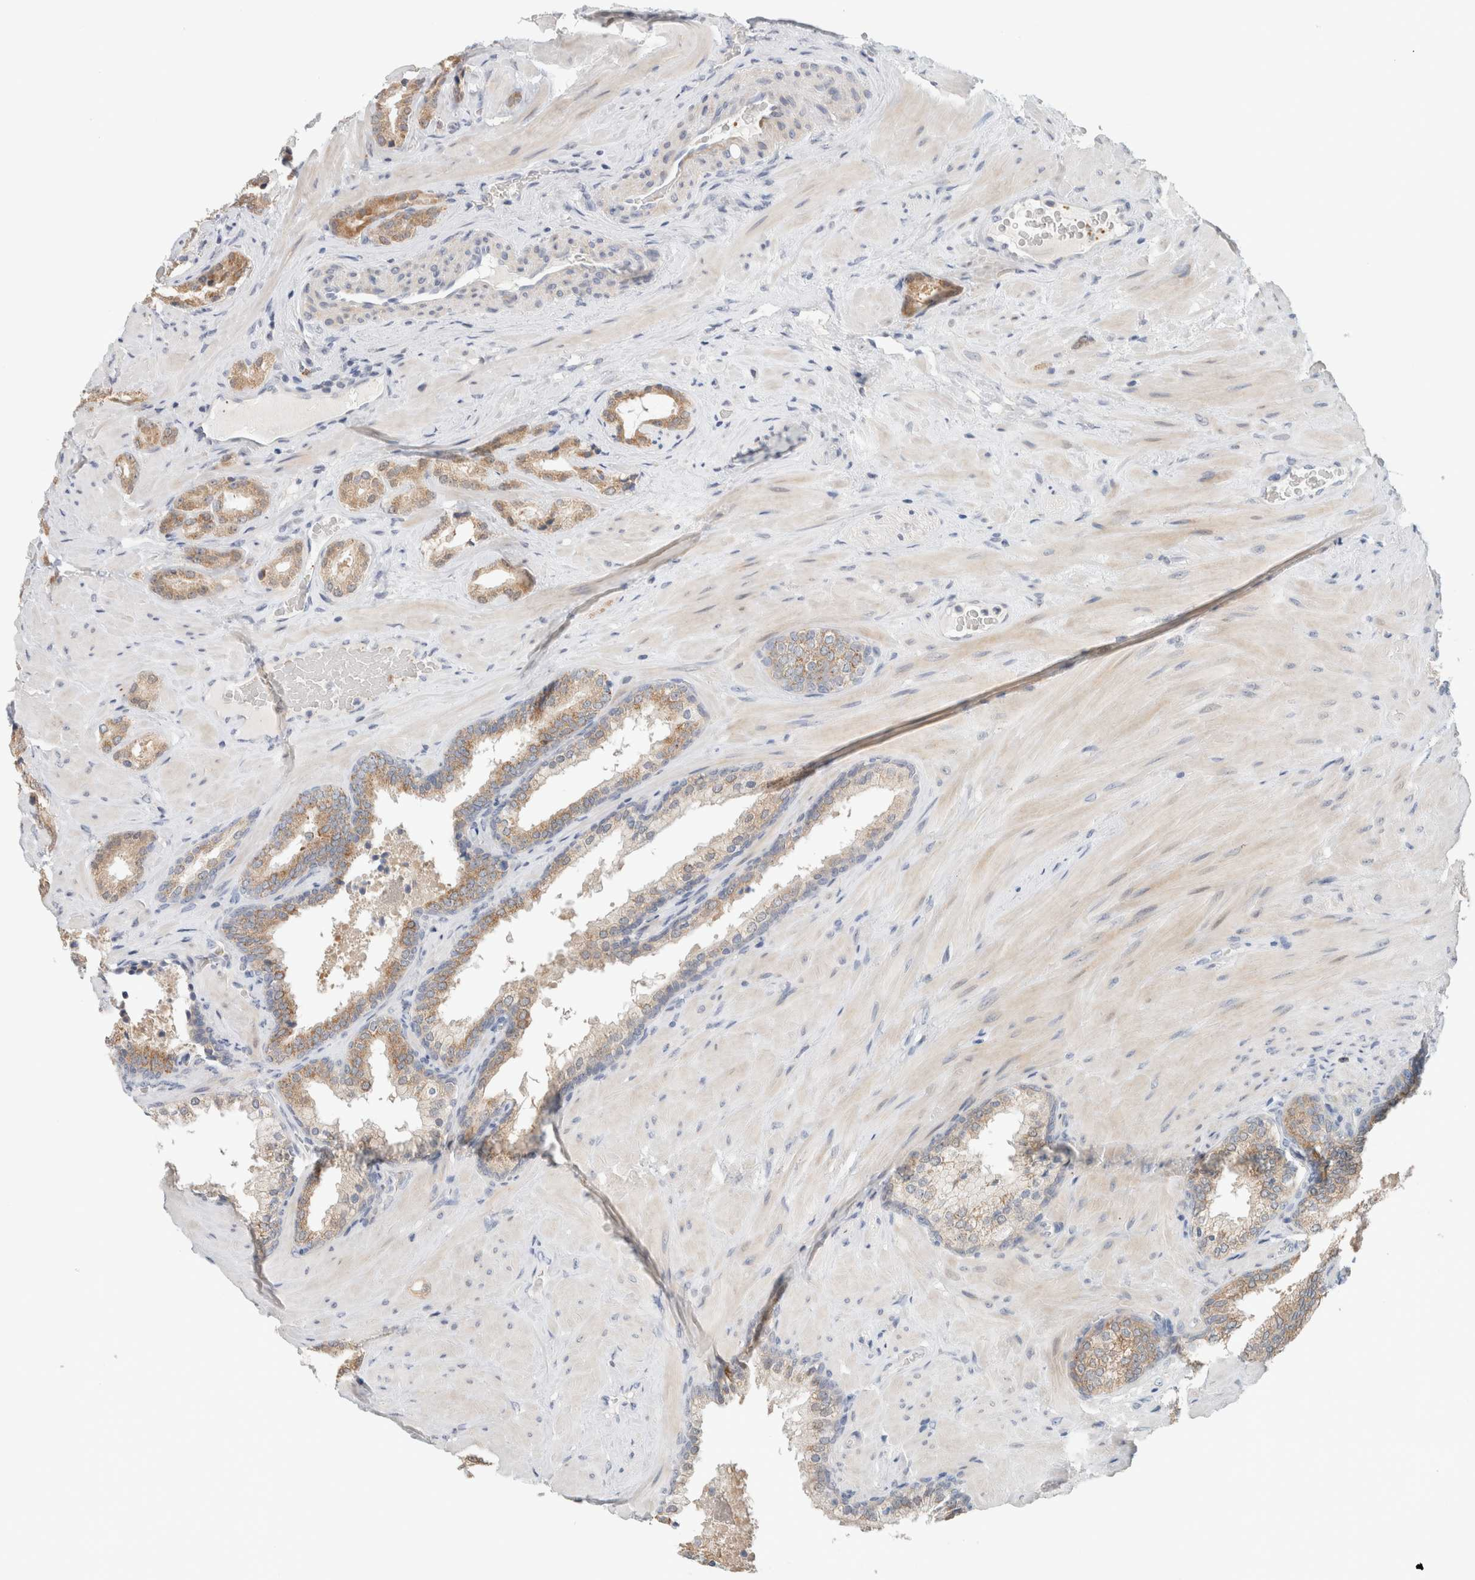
{"staining": {"intensity": "moderate", "quantity": "25%-75%", "location": "cytoplasmic/membranous"}, "tissue": "prostate cancer", "cell_type": "Tumor cells", "image_type": "cancer", "snomed": [{"axis": "morphology", "description": "Adenocarcinoma, High grade"}, {"axis": "topography", "description": "Prostate"}], "caption": "High-magnification brightfield microscopy of prostate adenocarcinoma (high-grade) stained with DAB (brown) and counterstained with hematoxylin (blue). tumor cells exhibit moderate cytoplasmic/membranous expression is present in approximately25%-75% of cells.", "gene": "CRAT", "patient": {"sex": "male", "age": 64}}